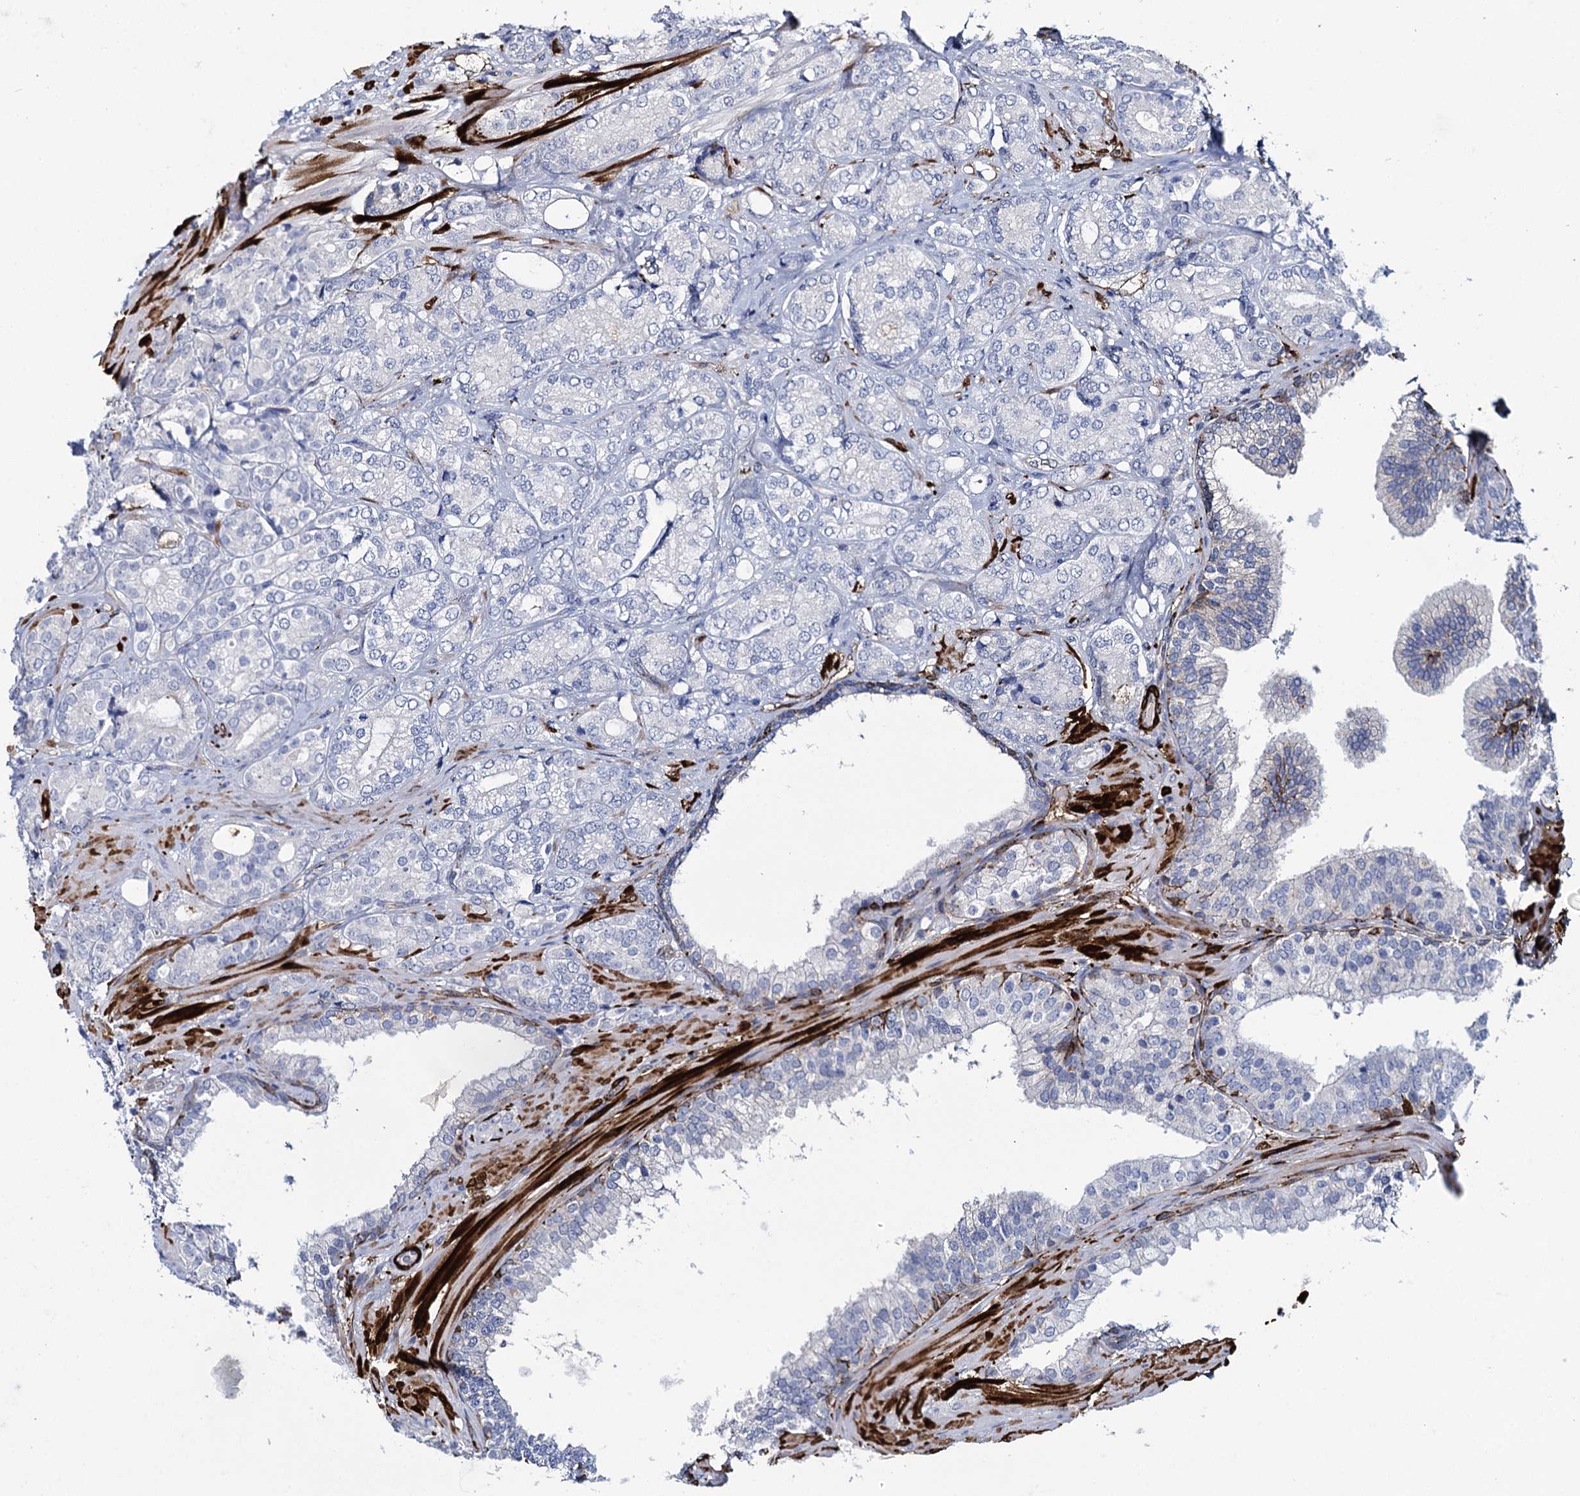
{"staining": {"intensity": "negative", "quantity": "none", "location": "none"}, "tissue": "prostate cancer", "cell_type": "Tumor cells", "image_type": "cancer", "snomed": [{"axis": "morphology", "description": "Adenocarcinoma, High grade"}, {"axis": "topography", "description": "Prostate"}], "caption": "Immunohistochemistry of human high-grade adenocarcinoma (prostate) shows no expression in tumor cells.", "gene": "SNCG", "patient": {"sex": "male", "age": 60}}